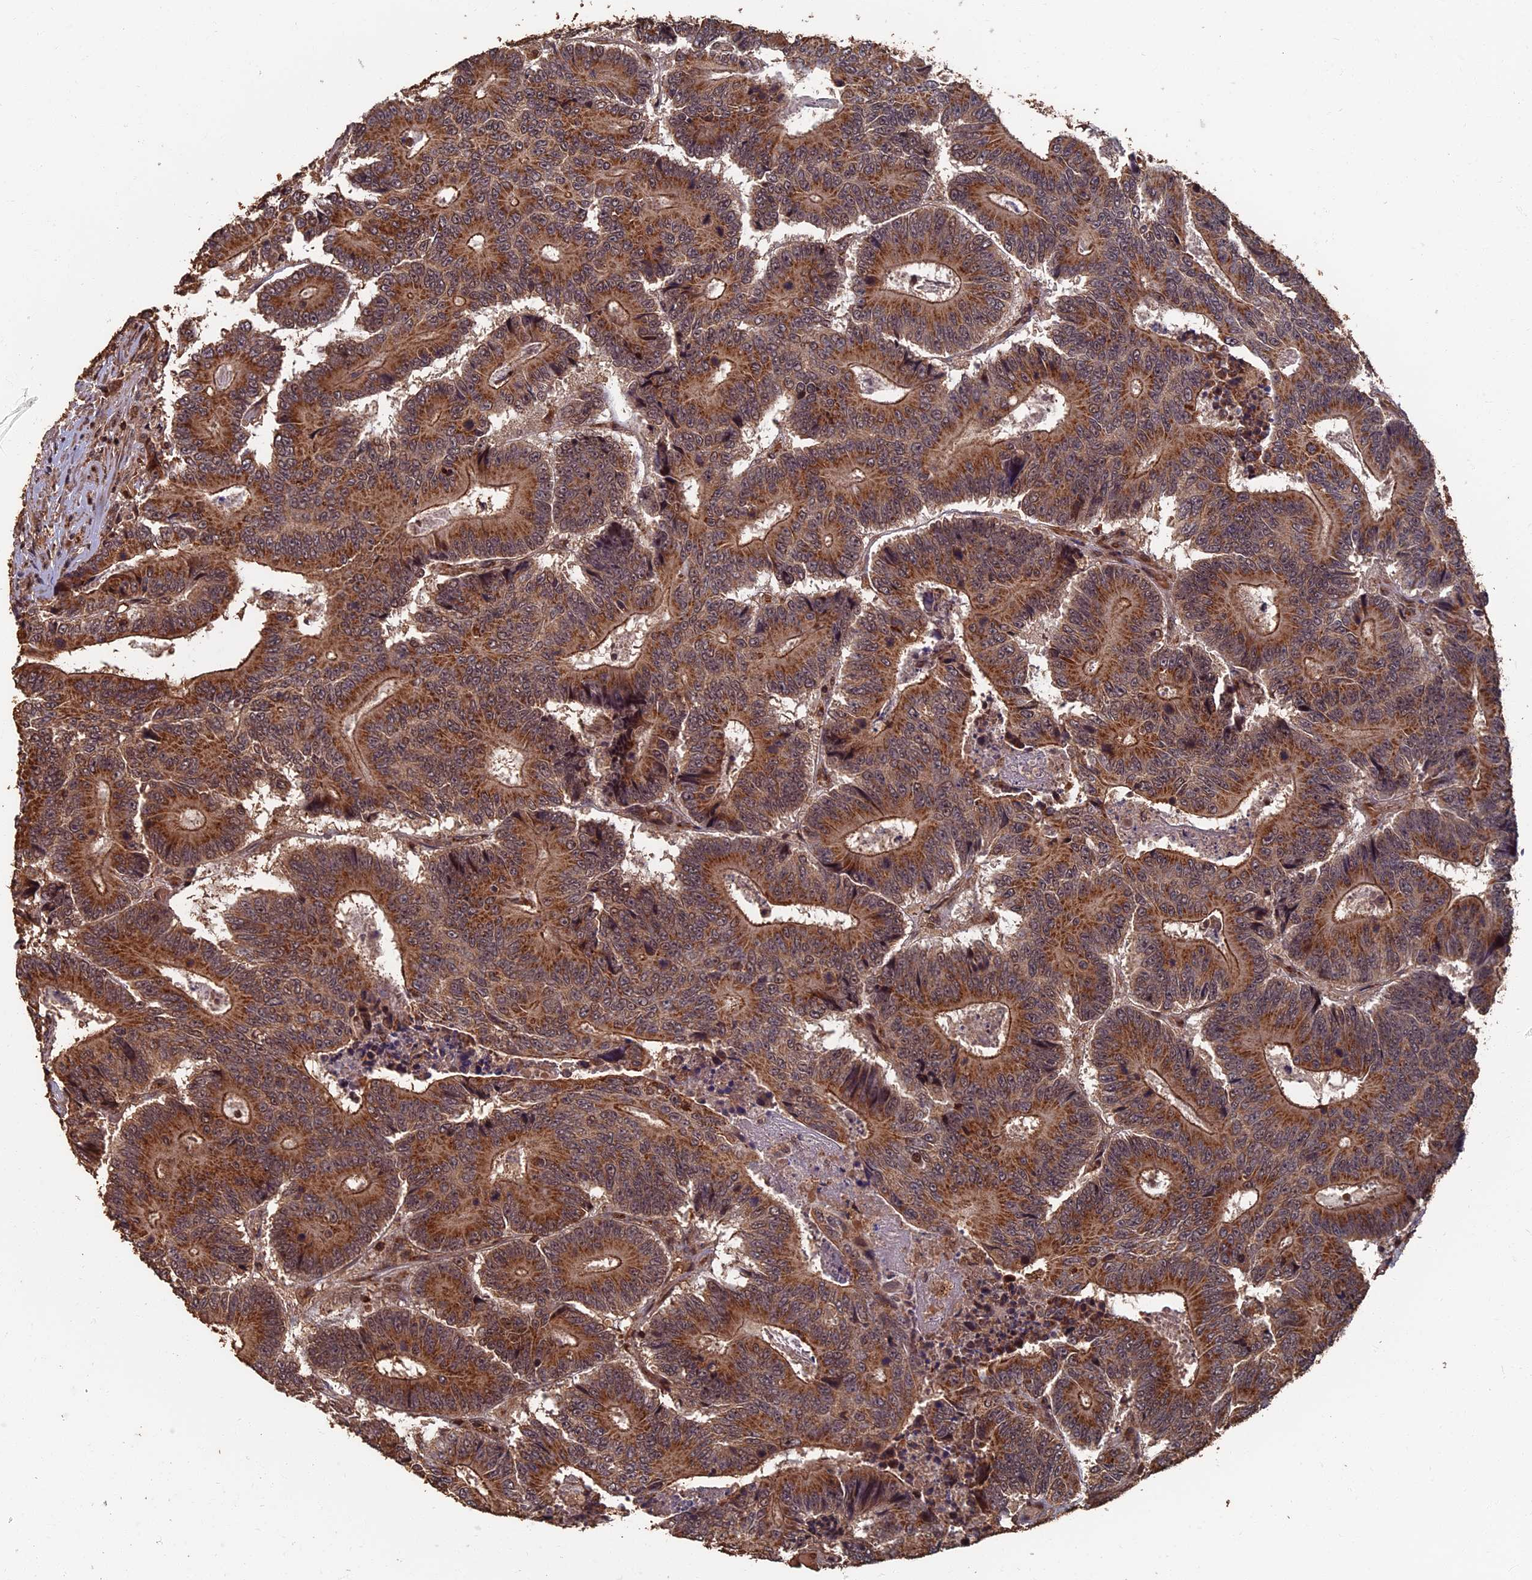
{"staining": {"intensity": "strong", "quantity": ">75%", "location": "cytoplasmic/membranous"}, "tissue": "colorectal cancer", "cell_type": "Tumor cells", "image_type": "cancer", "snomed": [{"axis": "morphology", "description": "Adenocarcinoma, NOS"}, {"axis": "topography", "description": "Colon"}], "caption": "DAB immunohistochemical staining of human colorectal cancer shows strong cytoplasmic/membranous protein staining in about >75% of tumor cells.", "gene": "RASGRF1", "patient": {"sex": "male", "age": 83}}